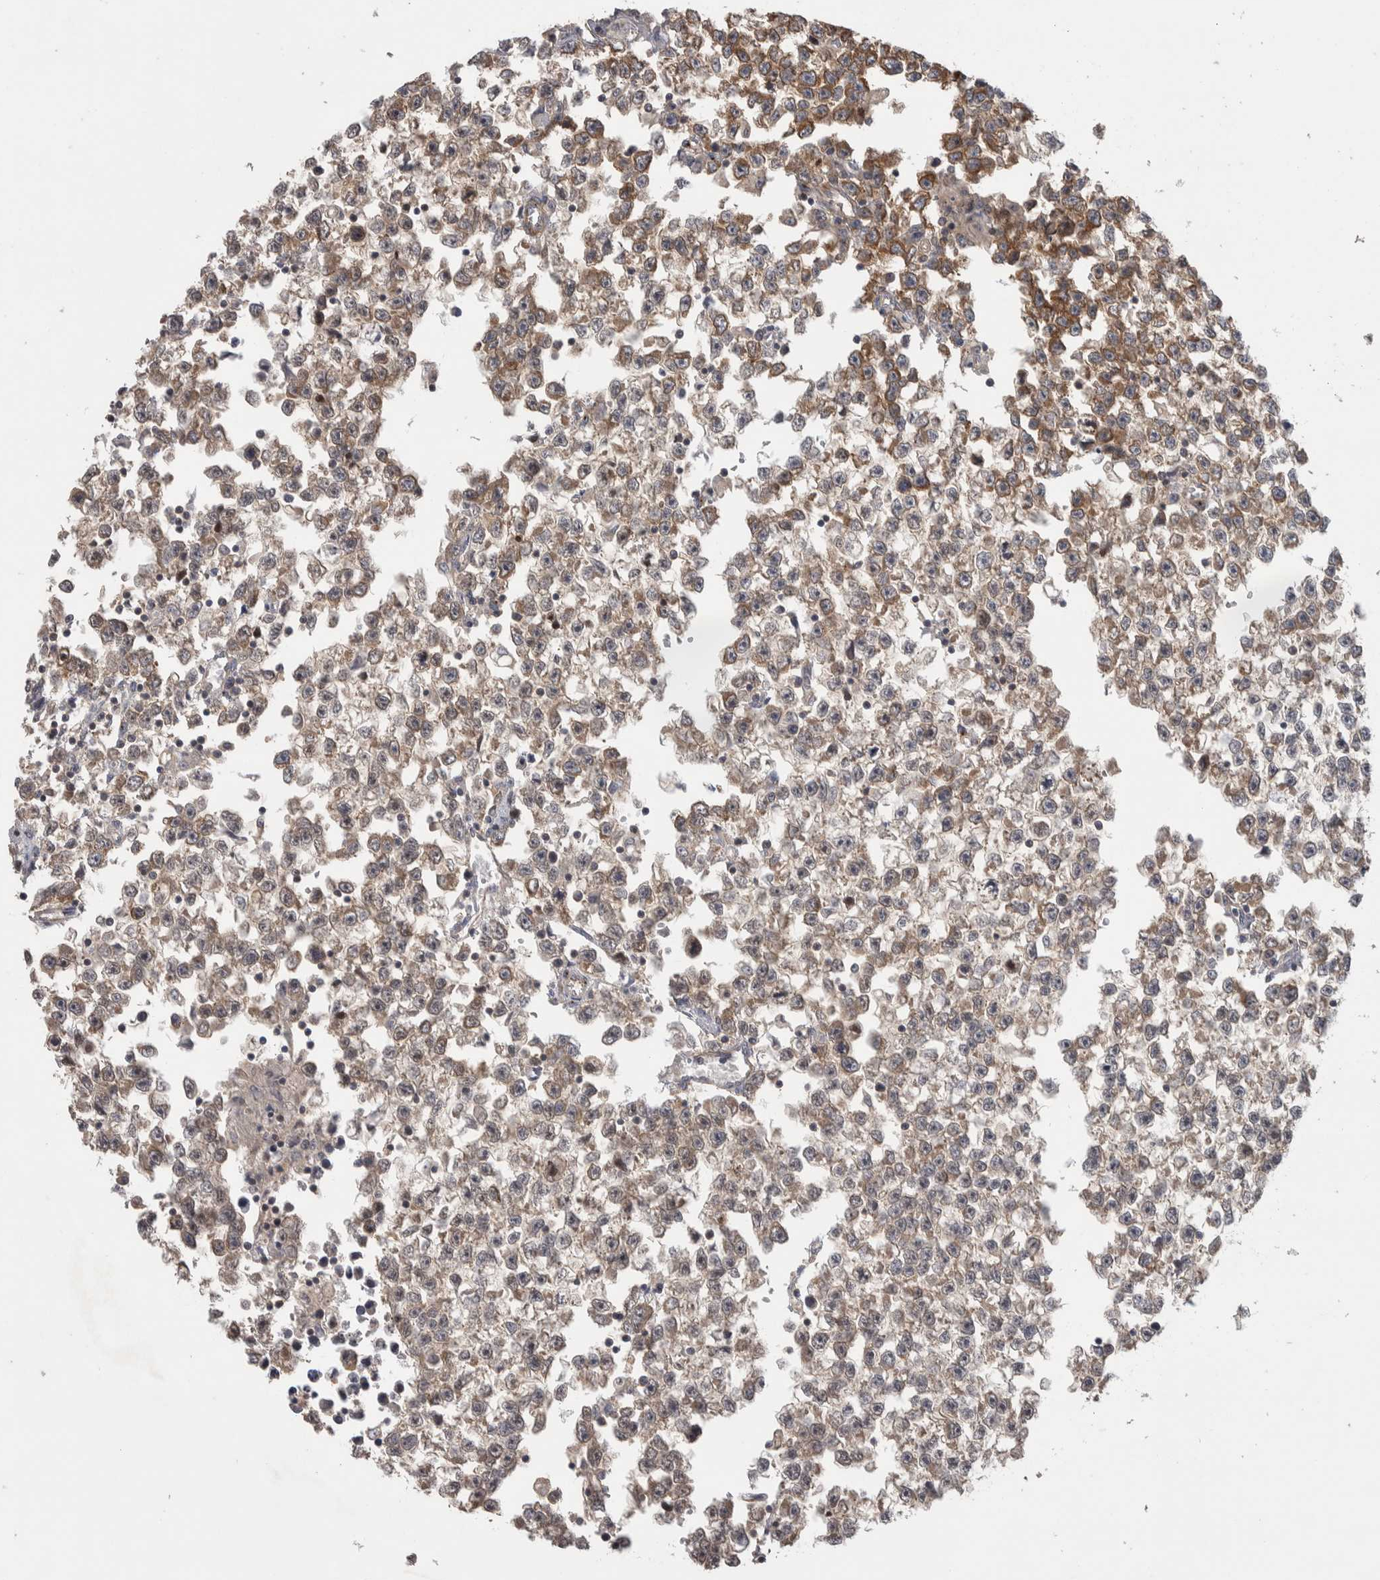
{"staining": {"intensity": "moderate", "quantity": "25%-75%", "location": "cytoplasmic/membranous"}, "tissue": "testis cancer", "cell_type": "Tumor cells", "image_type": "cancer", "snomed": [{"axis": "morphology", "description": "Seminoma, NOS"}, {"axis": "morphology", "description": "Carcinoma, Embryonal, NOS"}, {"axis": "topography", "description": "Testis"}], "caption": "Immunohistochemistry (IHC) micrograph of testis cancer stained for a protein (brown), which reveals medium levels of moderate cytoplasmic/membranous positivity in about 25%-75% of tumor cells.", "gene": "IFRD1", "patient": {"sex": "male", "age": 51}}